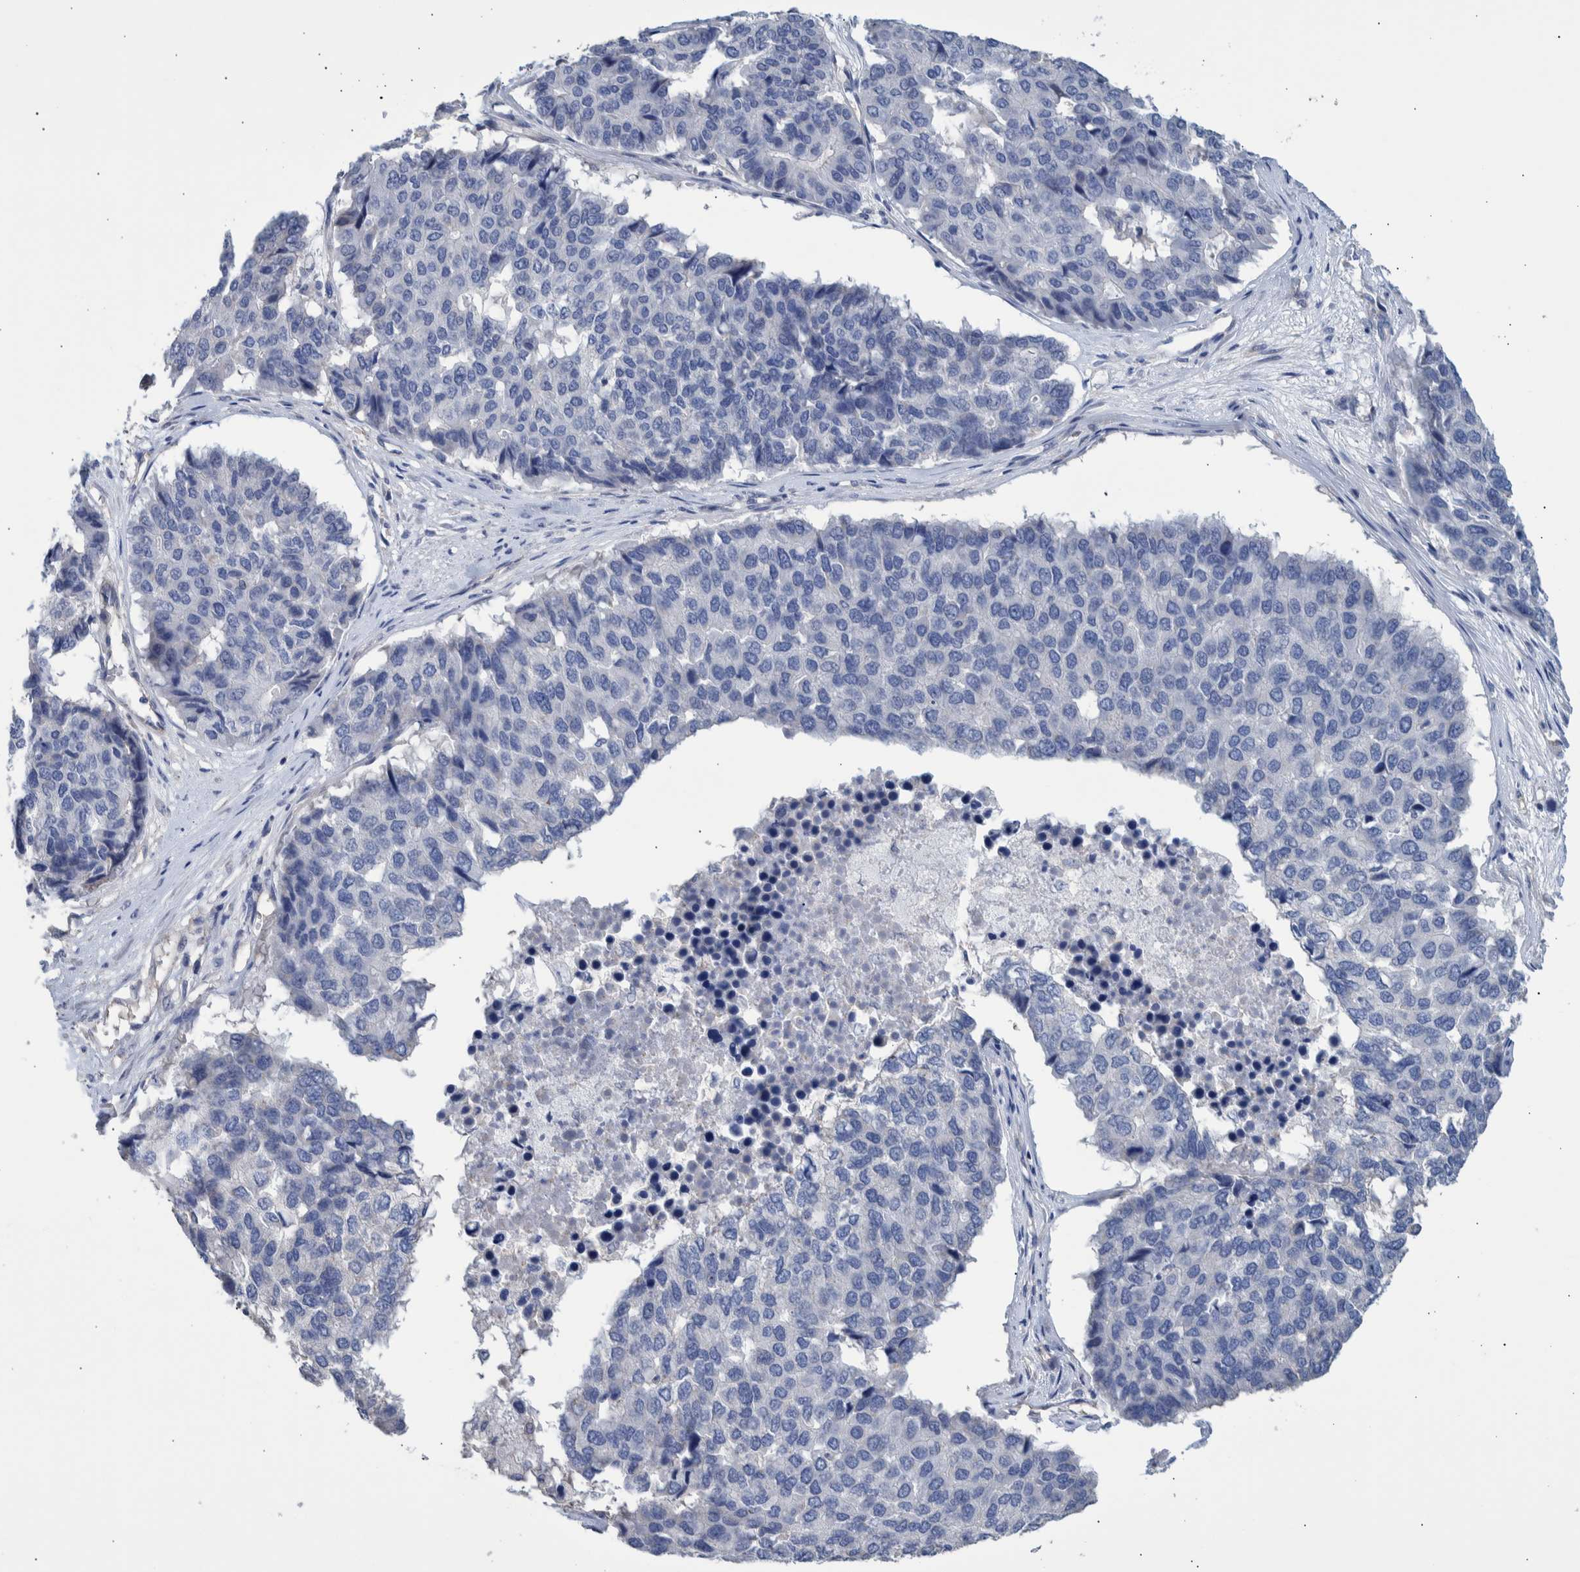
{"staining": {"intensity": "negative", "quantity": "none", "location": "none"}, "tissue": "pancreatic cancer", "cell_type": "Tumor cells", "image_type": "cancer", "snomed": [{"axis": "morphology", "description": "Adenocarcinoma, NOS"}, {"axis": "topography", "description": "Pancreas"}], "caption": "An immunohistochemistry micrograph of adenocarcinoma (pancreatic) is shown. There is no staining in tumor cells of adenocarcinoma (pancreatic).", "gene": "PPP3CC", "patient": {"sex": "male", "age": 50}}